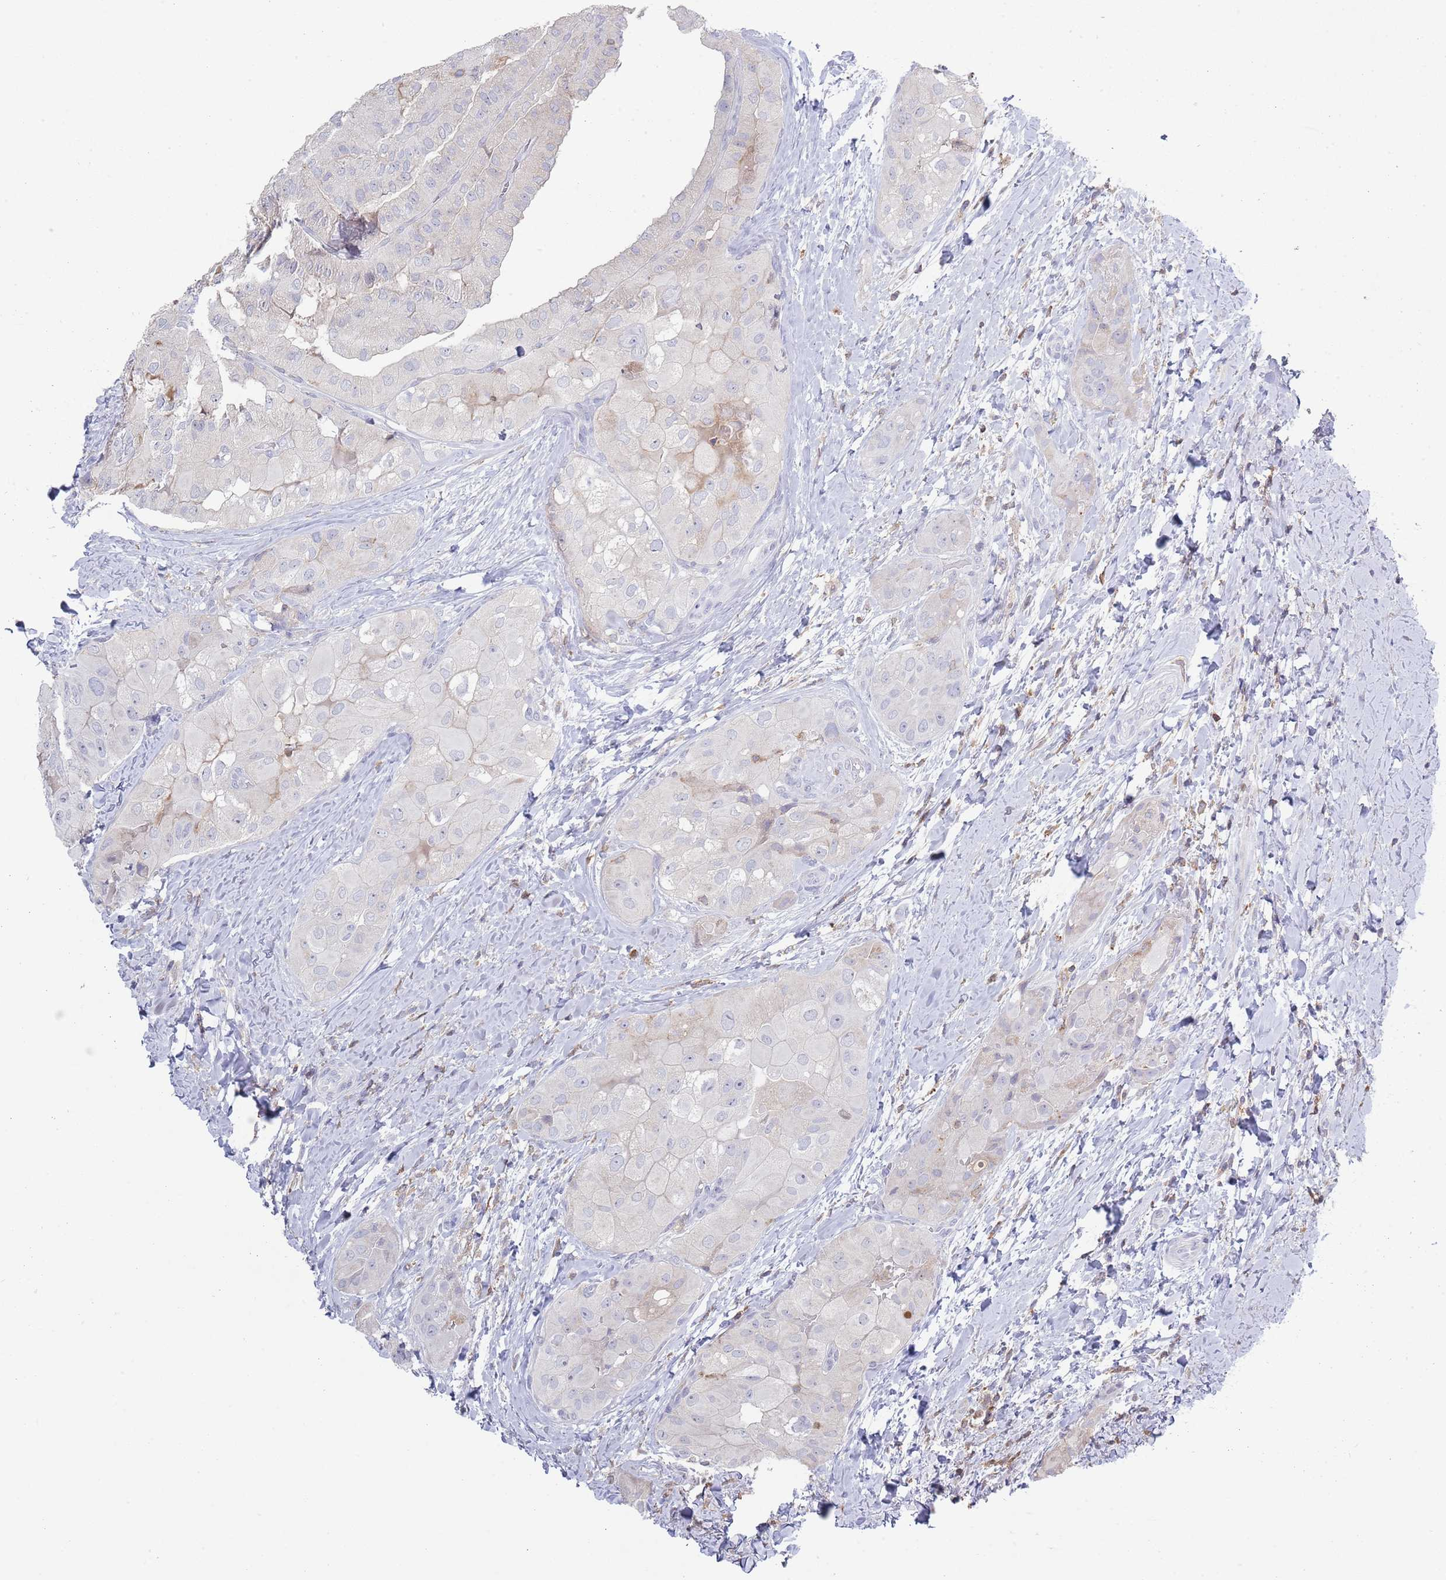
{"staining": {"intensity": "negative", "quantity": "none", "location": "none"}, "tissue": "thyroid cancer", "cell_type": "Tumor cells", "image_type": "cancer", "snomed": [{"axis": "morphology", "description": "Normal tissue, NOS"}, {"axis": "morphology", "description": "Papillary adenocarcinoma, NOS"}, {"axis": "topography", "description": "Thyroid gland"}], "caption": "There is no significant expression in tumor cells of thyroid cancer (papillary adenocarcinoma). (DAB (3,3'-diaminobenzidine) immunohistochemistry, high magnification).", "gene": "LPXN", "patient": {"sex": "female", "age": 59}}